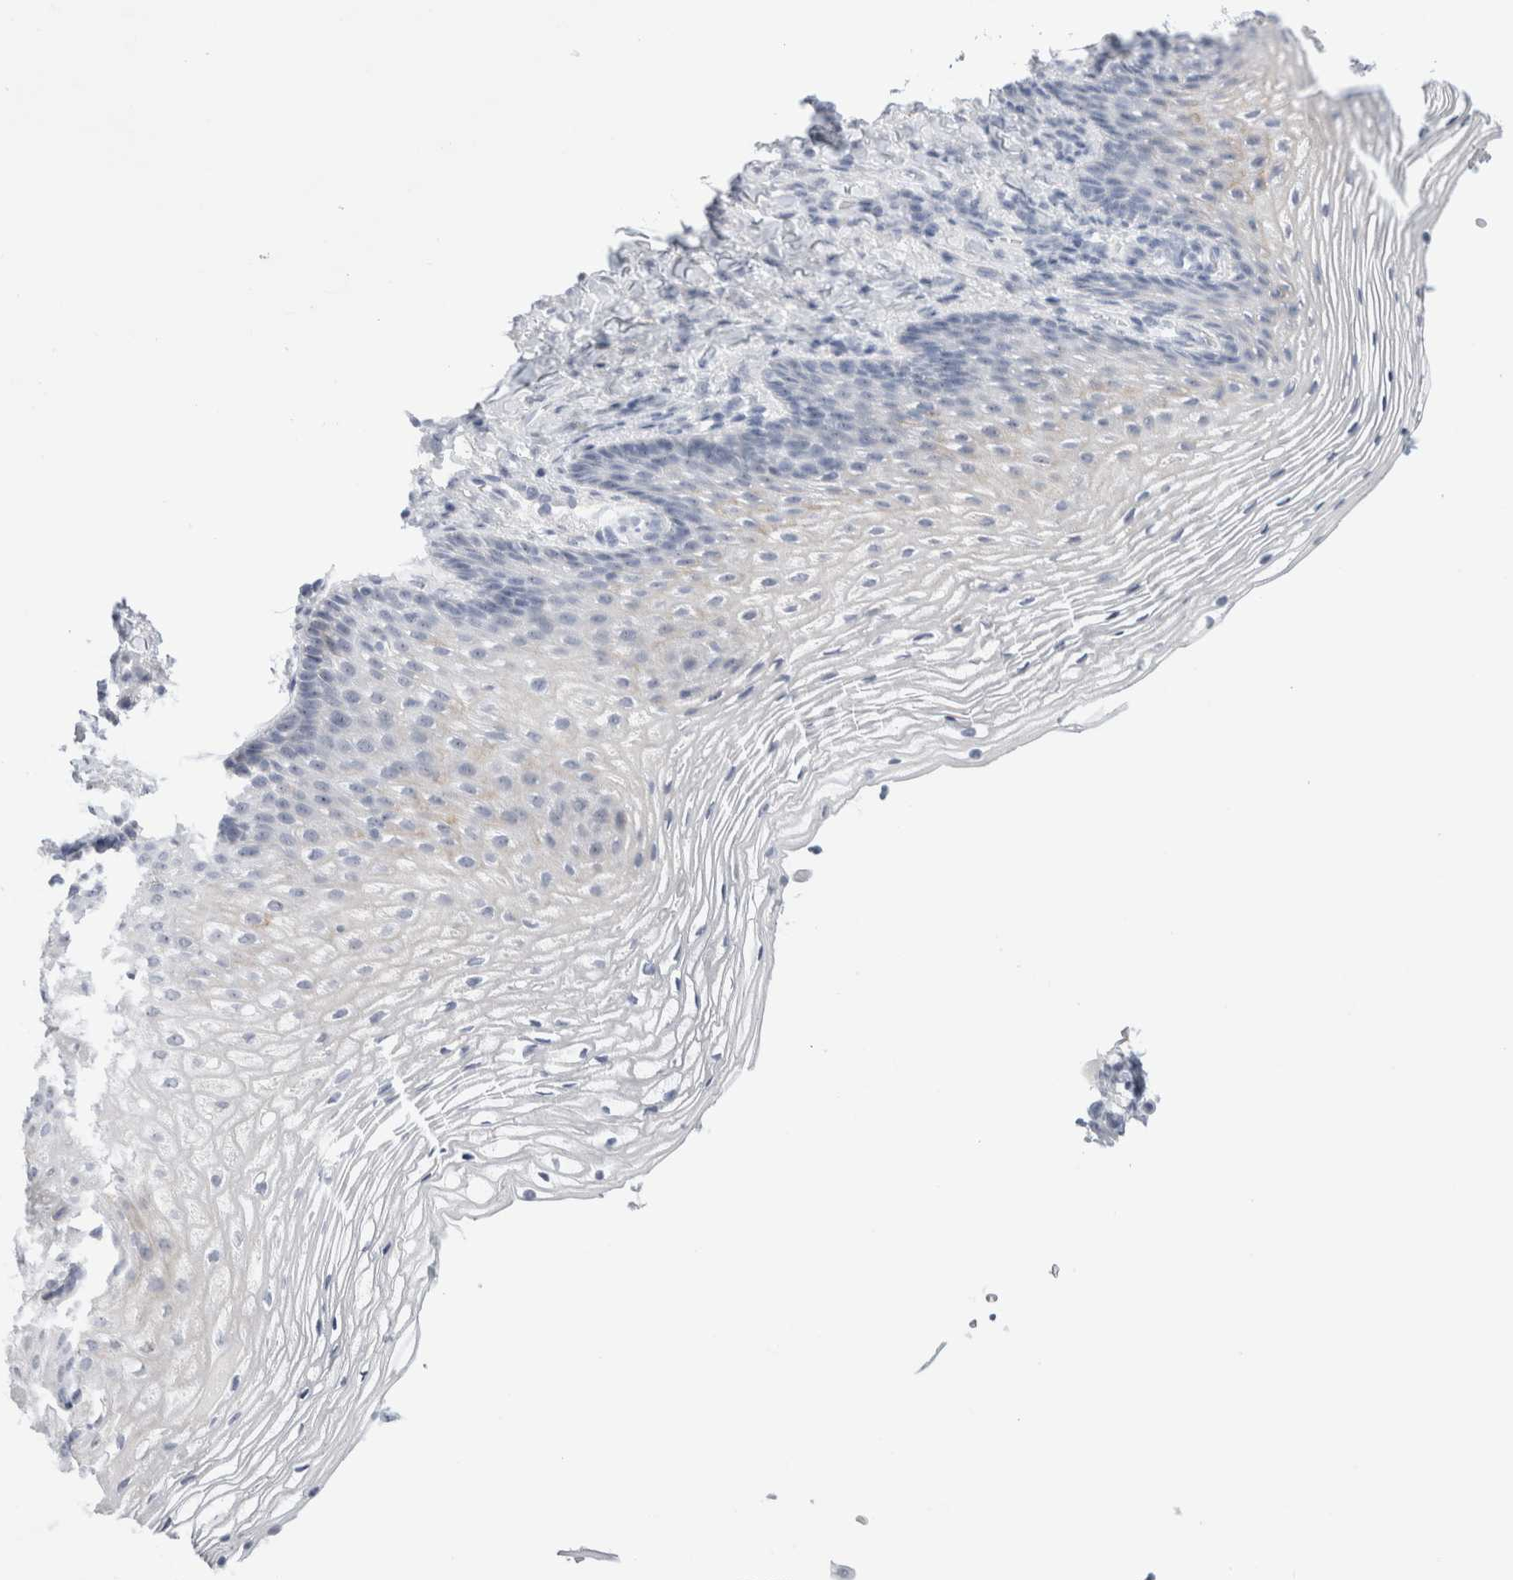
{"staining": {"intensity": "negative", "quantity": "none", "location": "none"}, "tissue": "vagina", "cell_type": "Squamous epithelial cells", "image_type": "normal", "snomed": [{"axis": "morphology", "description": "Normal tissue, NOS"}, {"axis": "topography", "description": "Vagina"}], "caption": "This is an immunohistochemistry histopathology image of benign human vagina. There is no positivity in squamous epithelial cells.", "gene": "MUC15", "patient": {"sex": "female", "age": 60}}